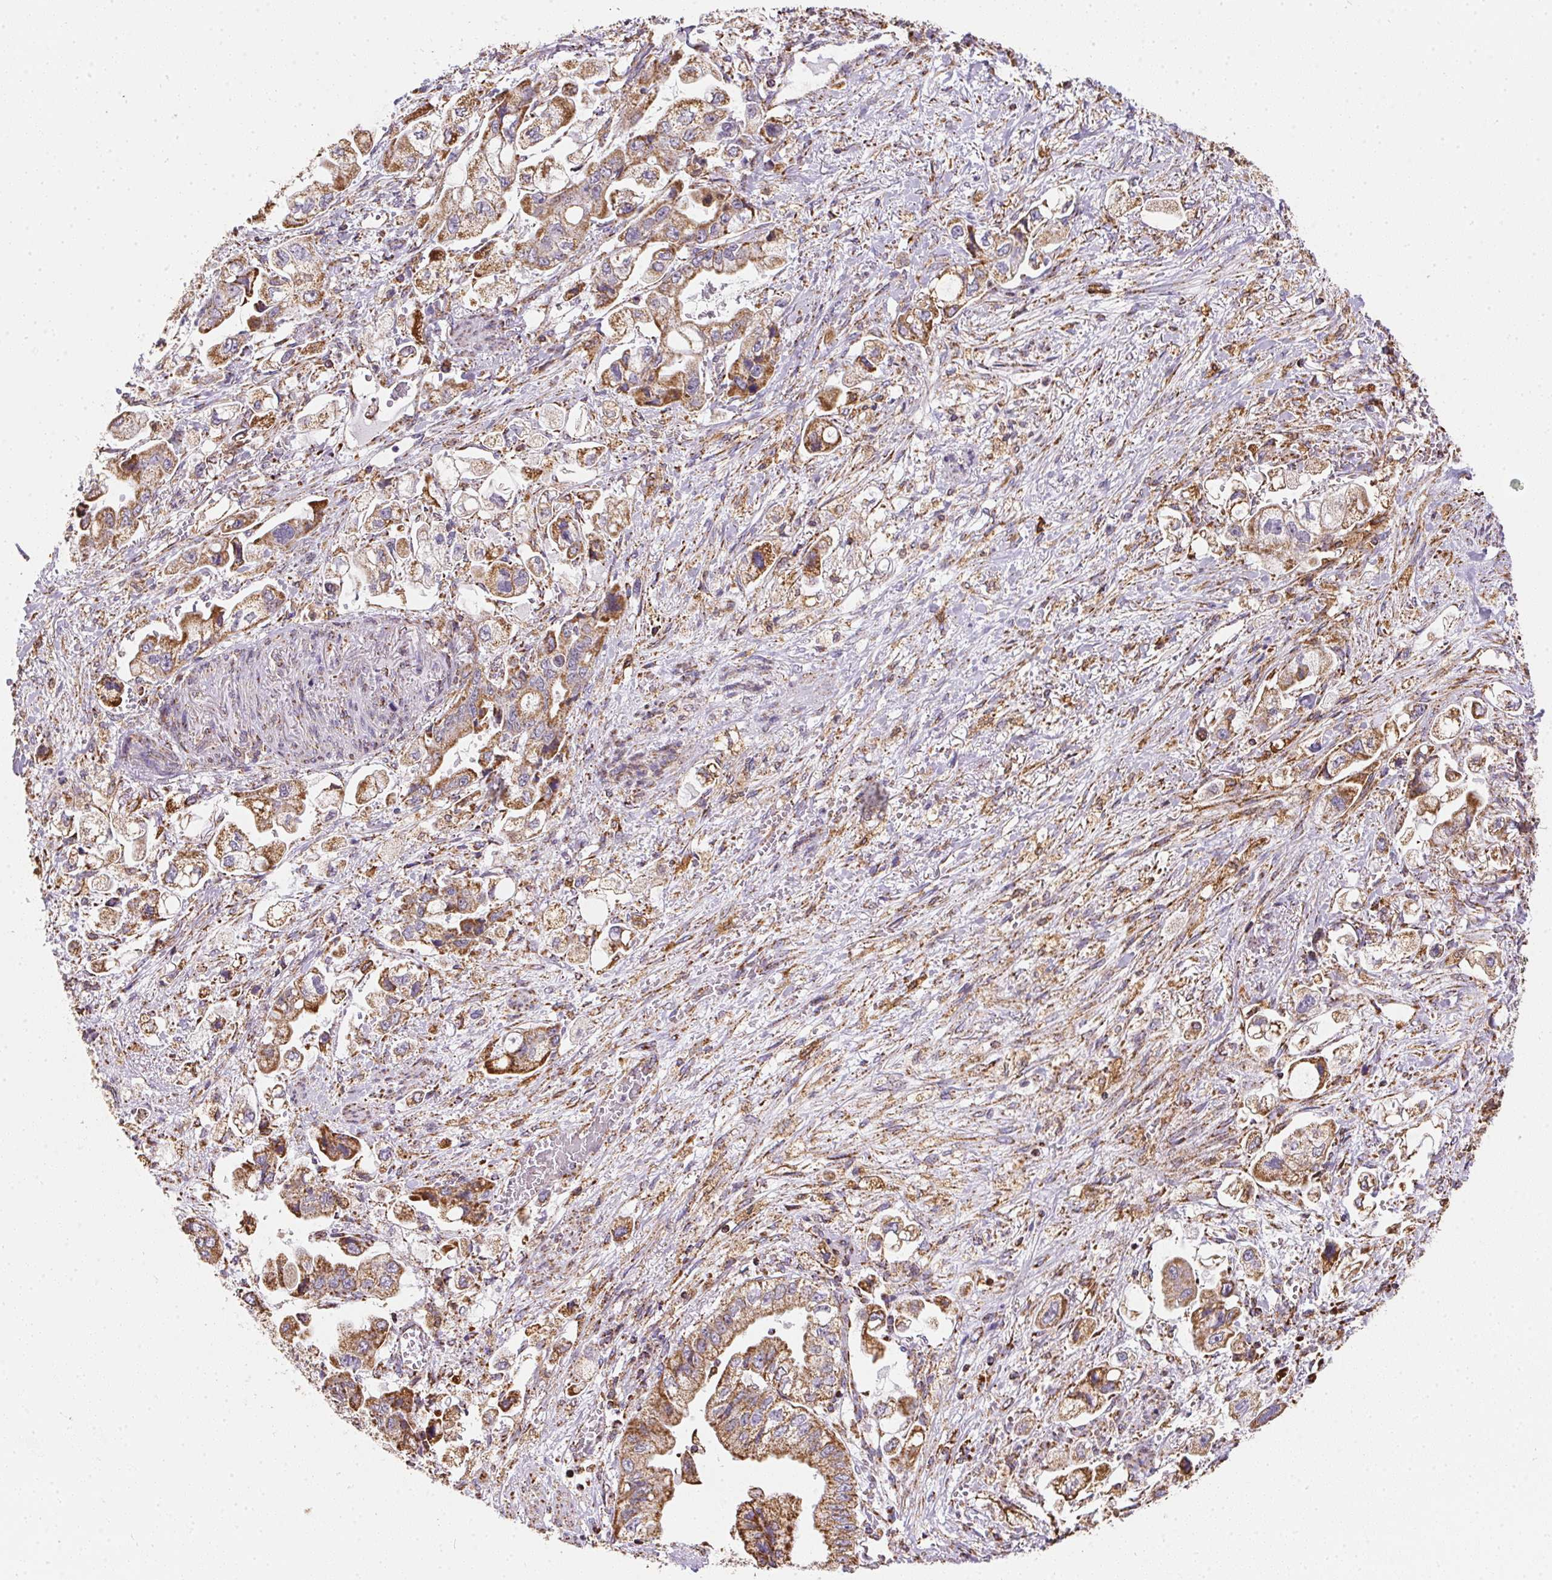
{"staining": {"intensity": "strong", "quantity": ">75%", "location": "cytoplasmic/membranous"}, "tissue": "stomach cancer", "cell_type": "Tumor cells", "image_type": "cancer", "snomed": [{"axis": "morphology", "description": "Normal tissue, NOS"}, {"axis": "morphology", "description": "Adenocarcinoma, NOS"}, {"axis": "topography", "description": "Stomach"}], "caption": "Immunohistochemistry photomicrograph of neoplastic tissue: stomach cancer stained using immunohistochemistry (IHC) demonstrates high levels of strong protein expression localized specifically in the cytoplasmic/membranous of tumor cells, appearing as a cytoplasmic/membranous brown color.", "gene": "MAPK11", "patient": {"sex": "male", "age": 62}}